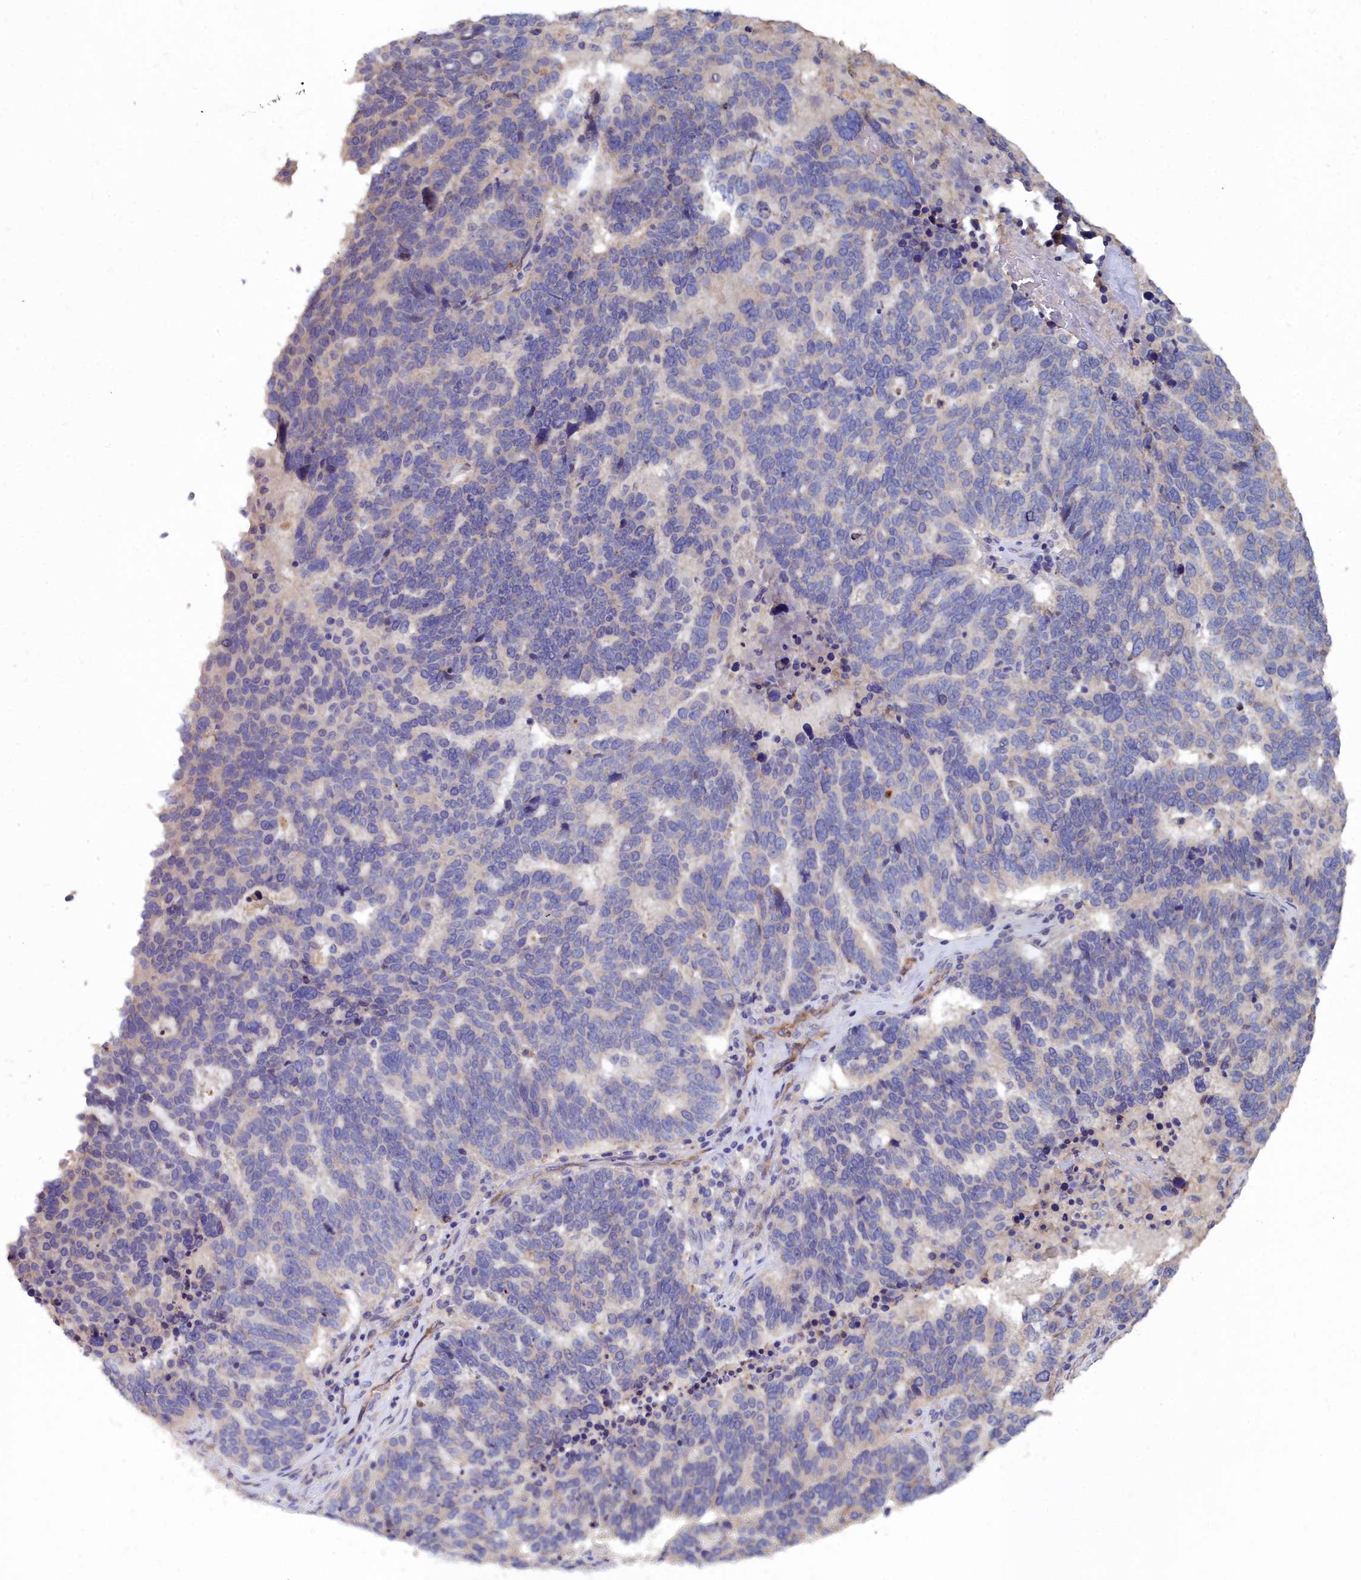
{"staining": {"intensity": "negative", "quantity": "none", "location": "none"}, "tissue": "ovarian cancer", "cell_type": "Tumor cells", "image_type": "cancer", "snomed": [{"axis": "morphology", "description": "Cystadenocarcinoma, serous, NOS"}, {"axis": "topography", "description": "Ovary"}], "caption": "IHC histopathology image of human ovarian serous cystadenocarcinoma stained for a protein (brown), which demonstrates no staining in tumor cells.", "gene": "RDX", "patient": {"sex": "female", "age": 59}}